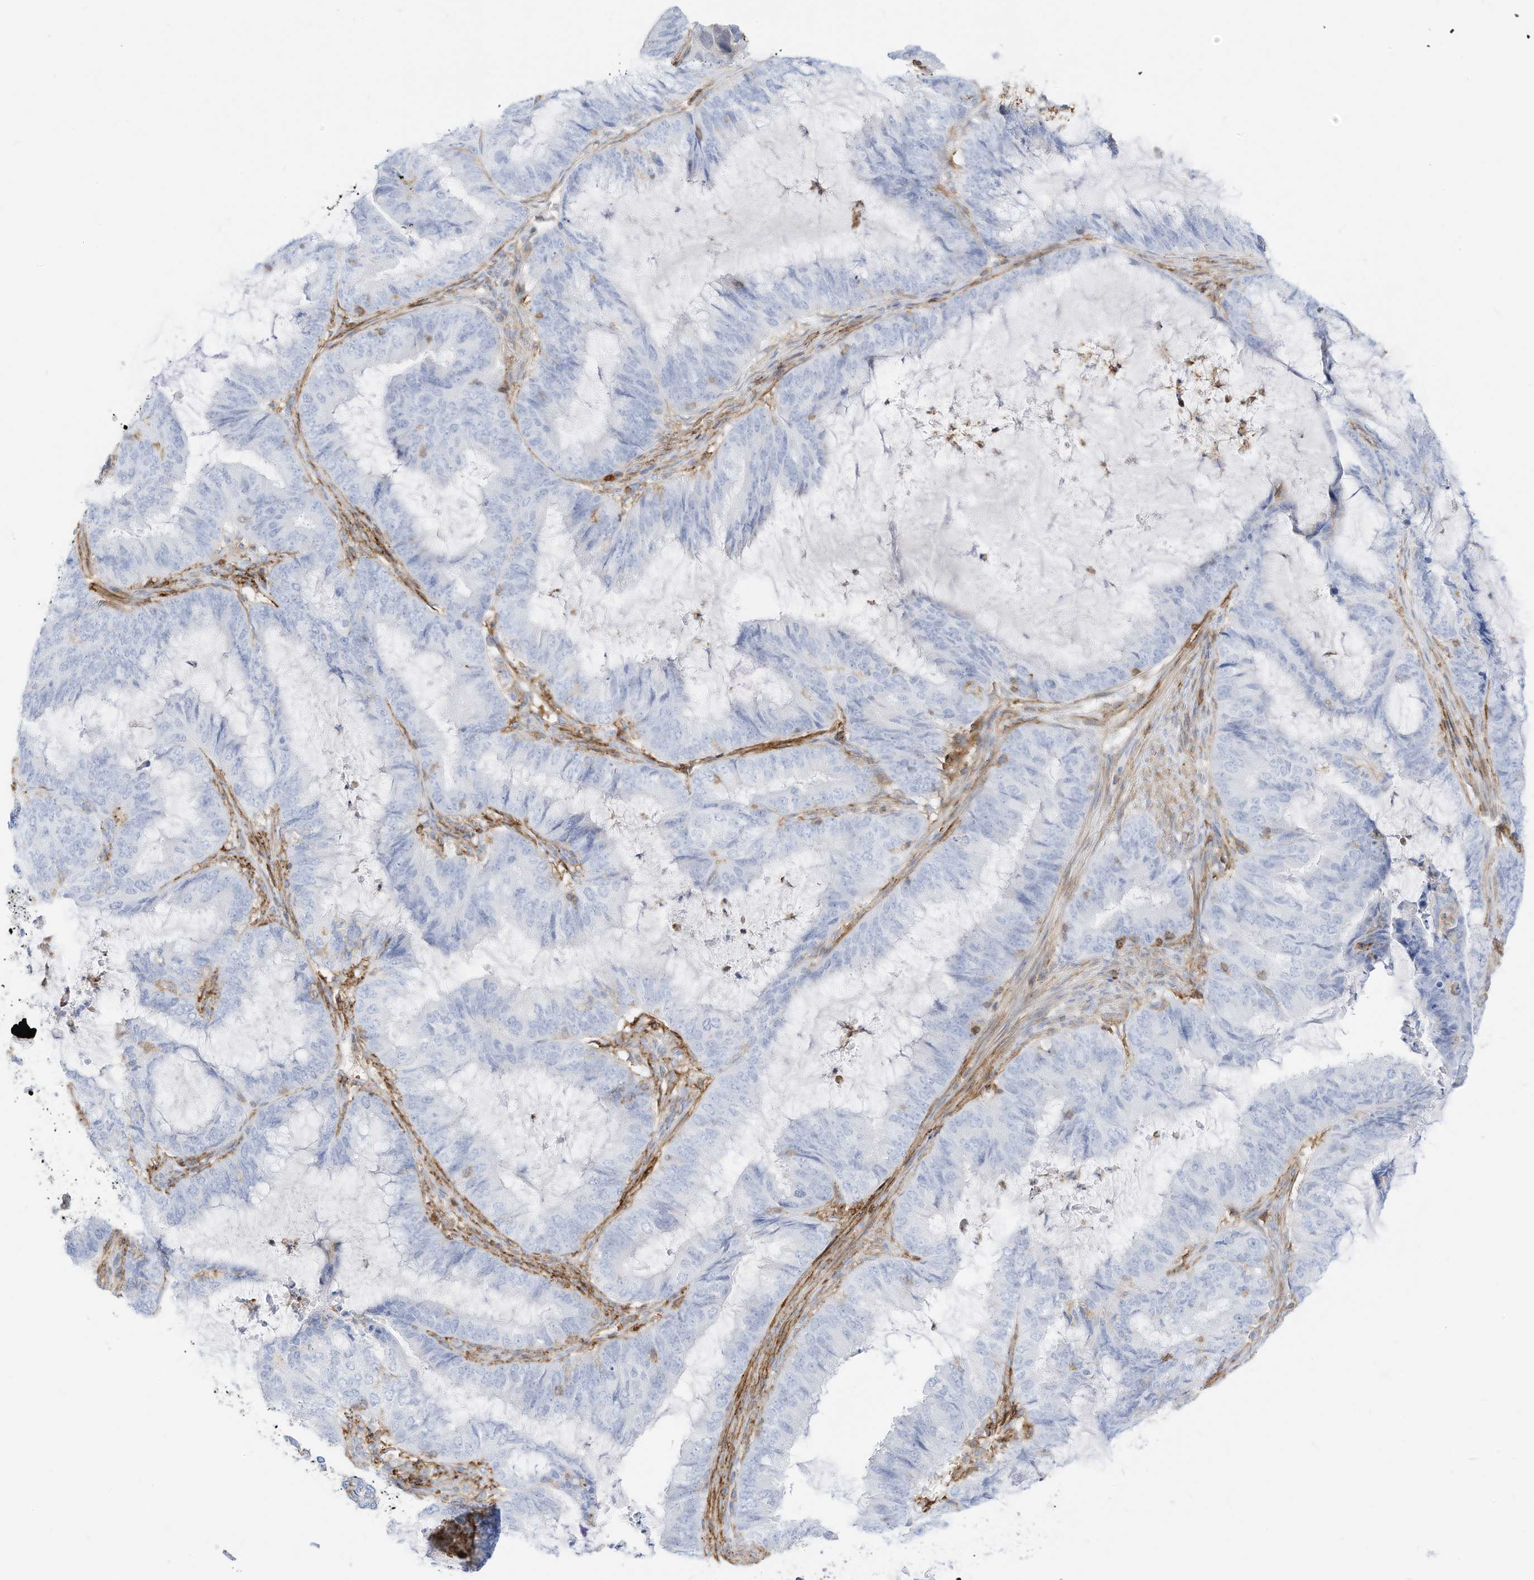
{"staining": {"intensity": "negative", "quantity": "none", "location": "none"}, "tissue": "endometrial cancer", "cell_type": "Tumor cells", "image_type": "cancer", "snomed": [{"axis": "morphology", "description": "Adenocarcinoma, NOS"}, {"axis": "topography", "description": "Endometrium"}], "caption": "IHC of human endometrial cancer reveals no expression in tumor cells.", "gene": "TXNDC9", "patient": {"sex": "female", "age": 81}}